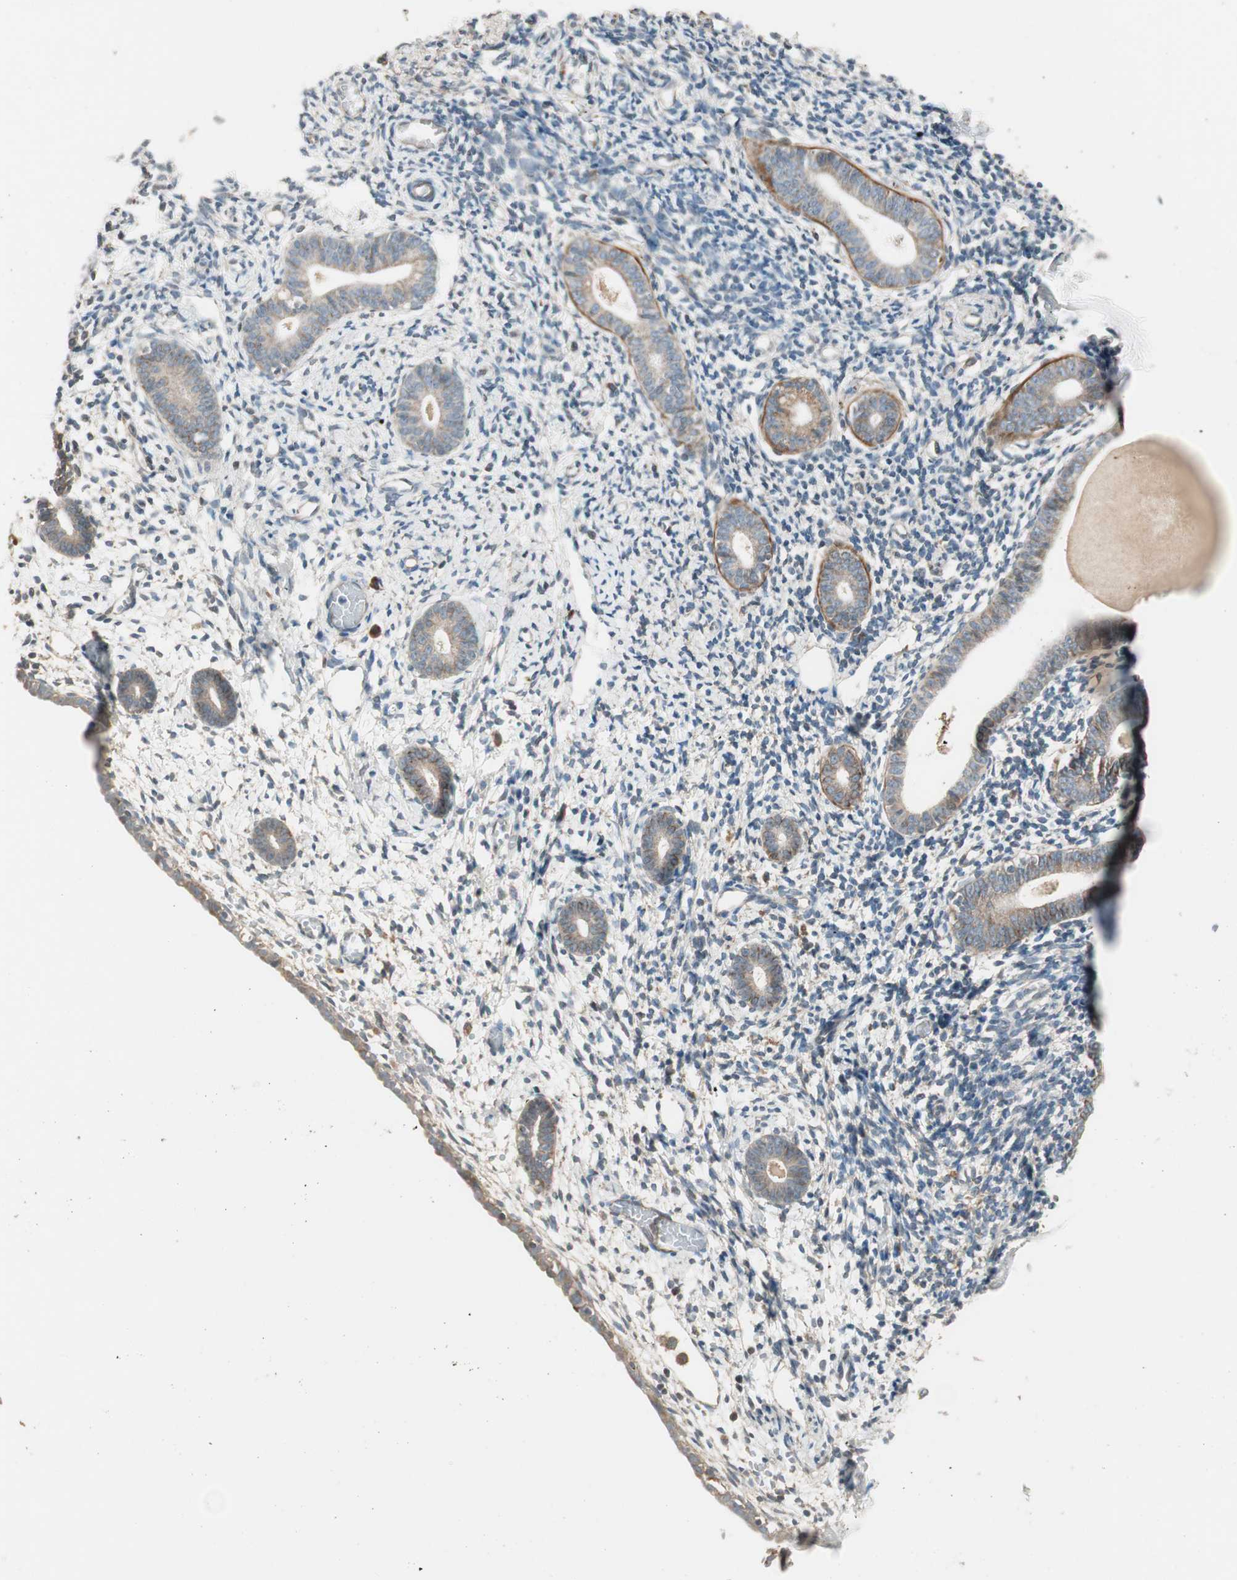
{"staining": {"intensity": "moderate", "quantity": "25%-75%", "location": "nuclear"}, "tissue": "endometrium", "cell_type": "Cells in endometrial stroma", "image_type": "normal", "snomed": [{"axis": "morphology", "description": "Normal tissue, NOS"}, {"axis": "topography", "description": "Endometrium"}], "caption": "DAB immunohistochemical staining of unremarkable endometrium exhibits moderate nuclear protein positivity in about 25%-75% of cells in endometrial stroma.", "gene": "PPP2R5E", "patient": {"sex": "female", "age": 71}}